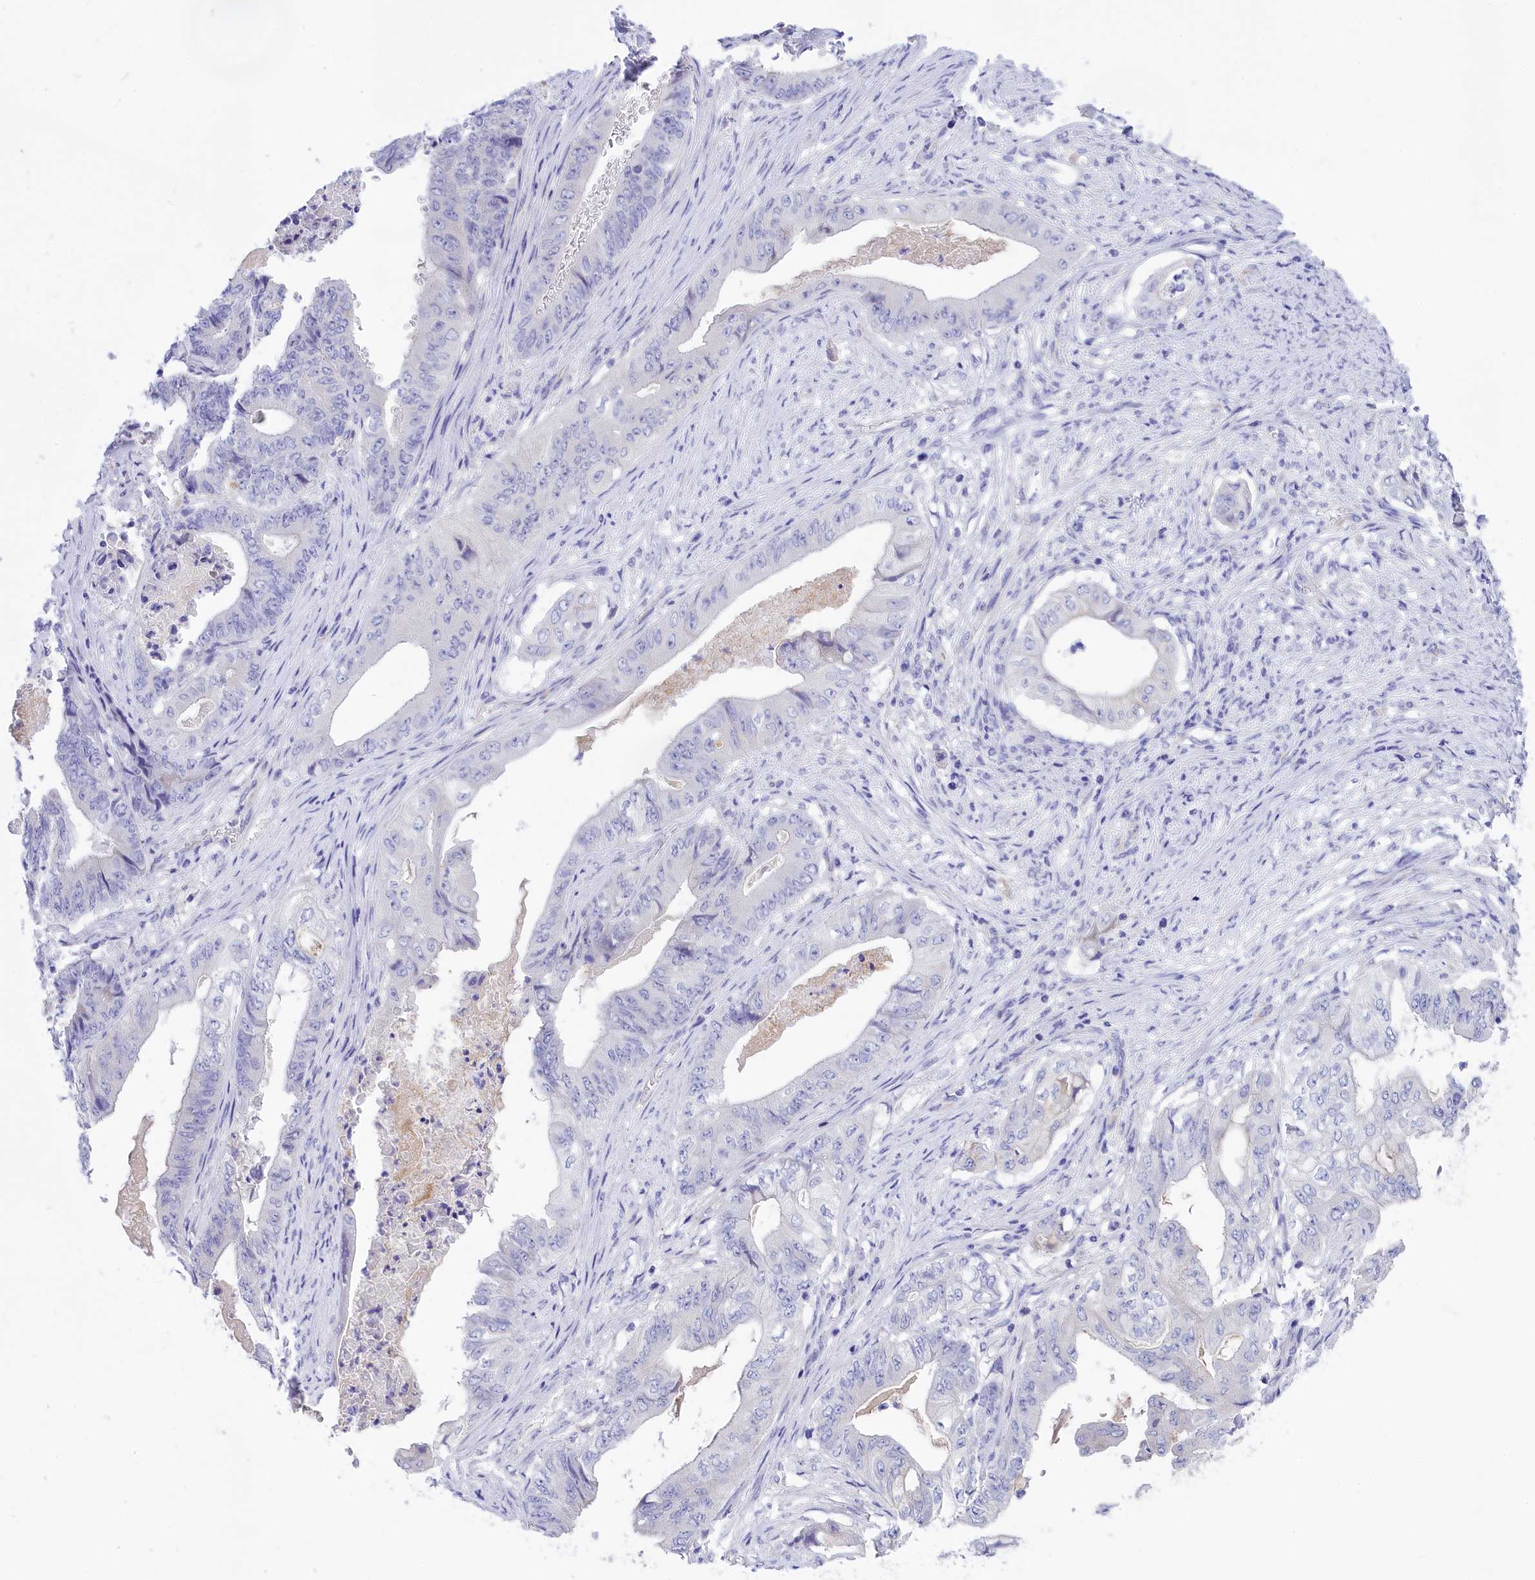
{"staining": {"intensity": "negative", "quantity": "none", "location": "none"}, "tissue": "stomach cancer", "cell_type": "Tumor cells", "image_type": "cancer", "snomed": [{"axis": "morphology", "description": "Adenocarcinoma, NOS"}, {"axis": "topography", "description": "Stomach"}], "caption": "The histopathology image exhibits no significant staining in tumor cells of adenocarcinoma (stomach).", "gene": "TACSTD2", "patient": {"sex": "female", "age": 73}}